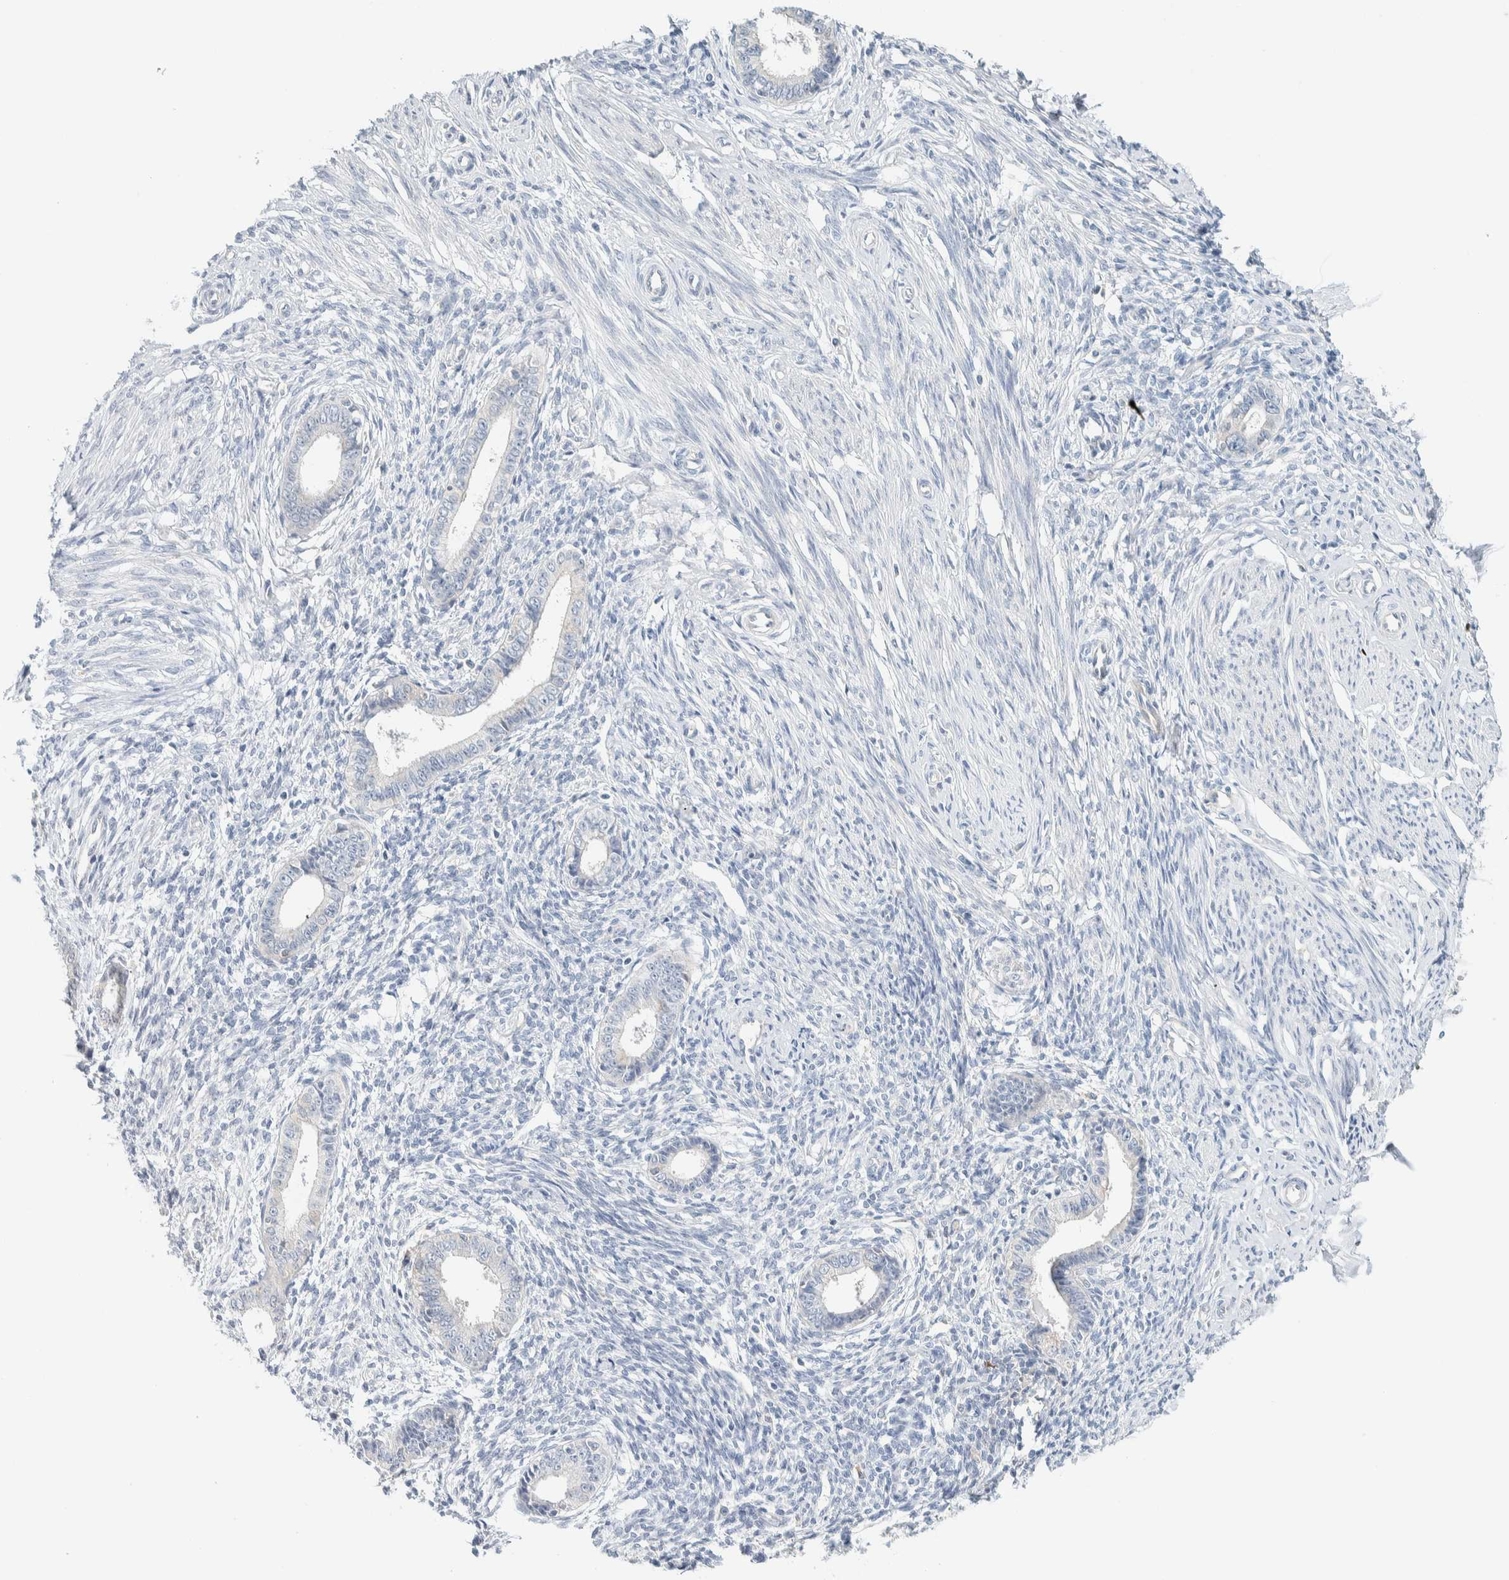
{"staining": {"intensity": "negative", "quantity": "none", "location": "none"}, "tissue": "endometrium", "cell_type": "Cells in endometrial stroma", "image_type": "normal", "snomed": [{"axis": "morphology", "description": "Normal tissue, NOS"}, {"axis": "topography", "description": "Endometrium"}], "caption": "Immunohistochemical staining of unremarkable human endometrium exhibits no significant positivity in cells in endometrial stroma. (DAB (3,3'-diaminobenzidine) immunohistochemistry (IHC) visualized using brightfield microscopy, high magnification).", "gene": "NDE1", "patient": {"sex": "female", "age": 56}}